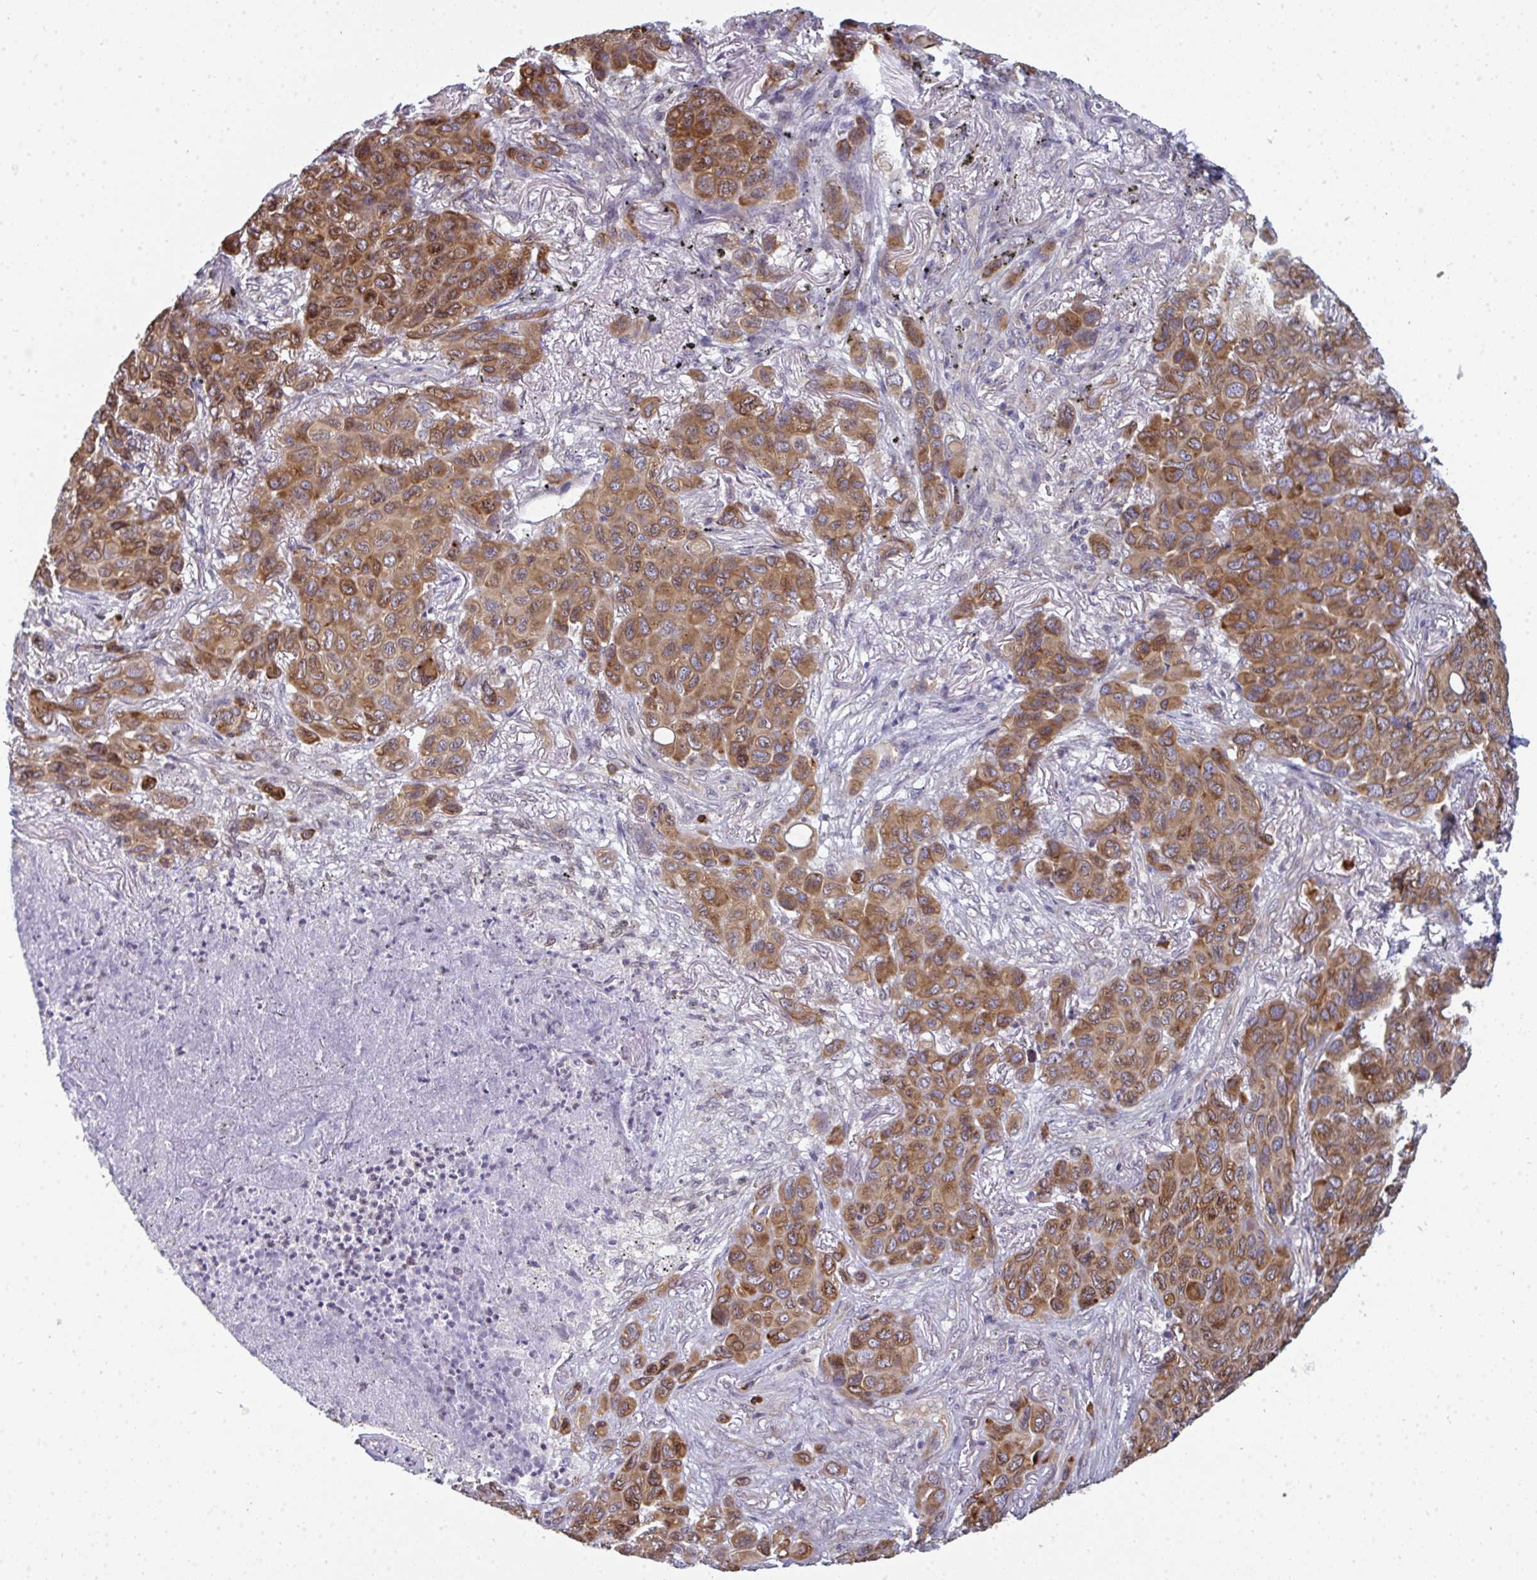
{"staining": {"intensity": "moderate", "quantity": ">75%", "location": "cytoplasmic/membranous"}, "tissue": "melanoma", "cell_type": "Tumor cells", "image_type": "cancer", "snomed": [{"axis": "morphology", "description": "Malignant melanoma, Metastatic site"}, {"axis": "topography", "description": "Lung"}], "caption": "An immunohistochemistry image of neoplastic tissue is shown. Protein staining in brown labels moderate cytoplasmic/membranous positivity in malignant melanoma (metastatic site) within tumor cells. (DAB (3,3'-diaminobenzidine) IHC, brown staining for protein, blue staining for nuclei).", "gene": "LYSMD4", "patient": {"sex": "male", "age": 48}}